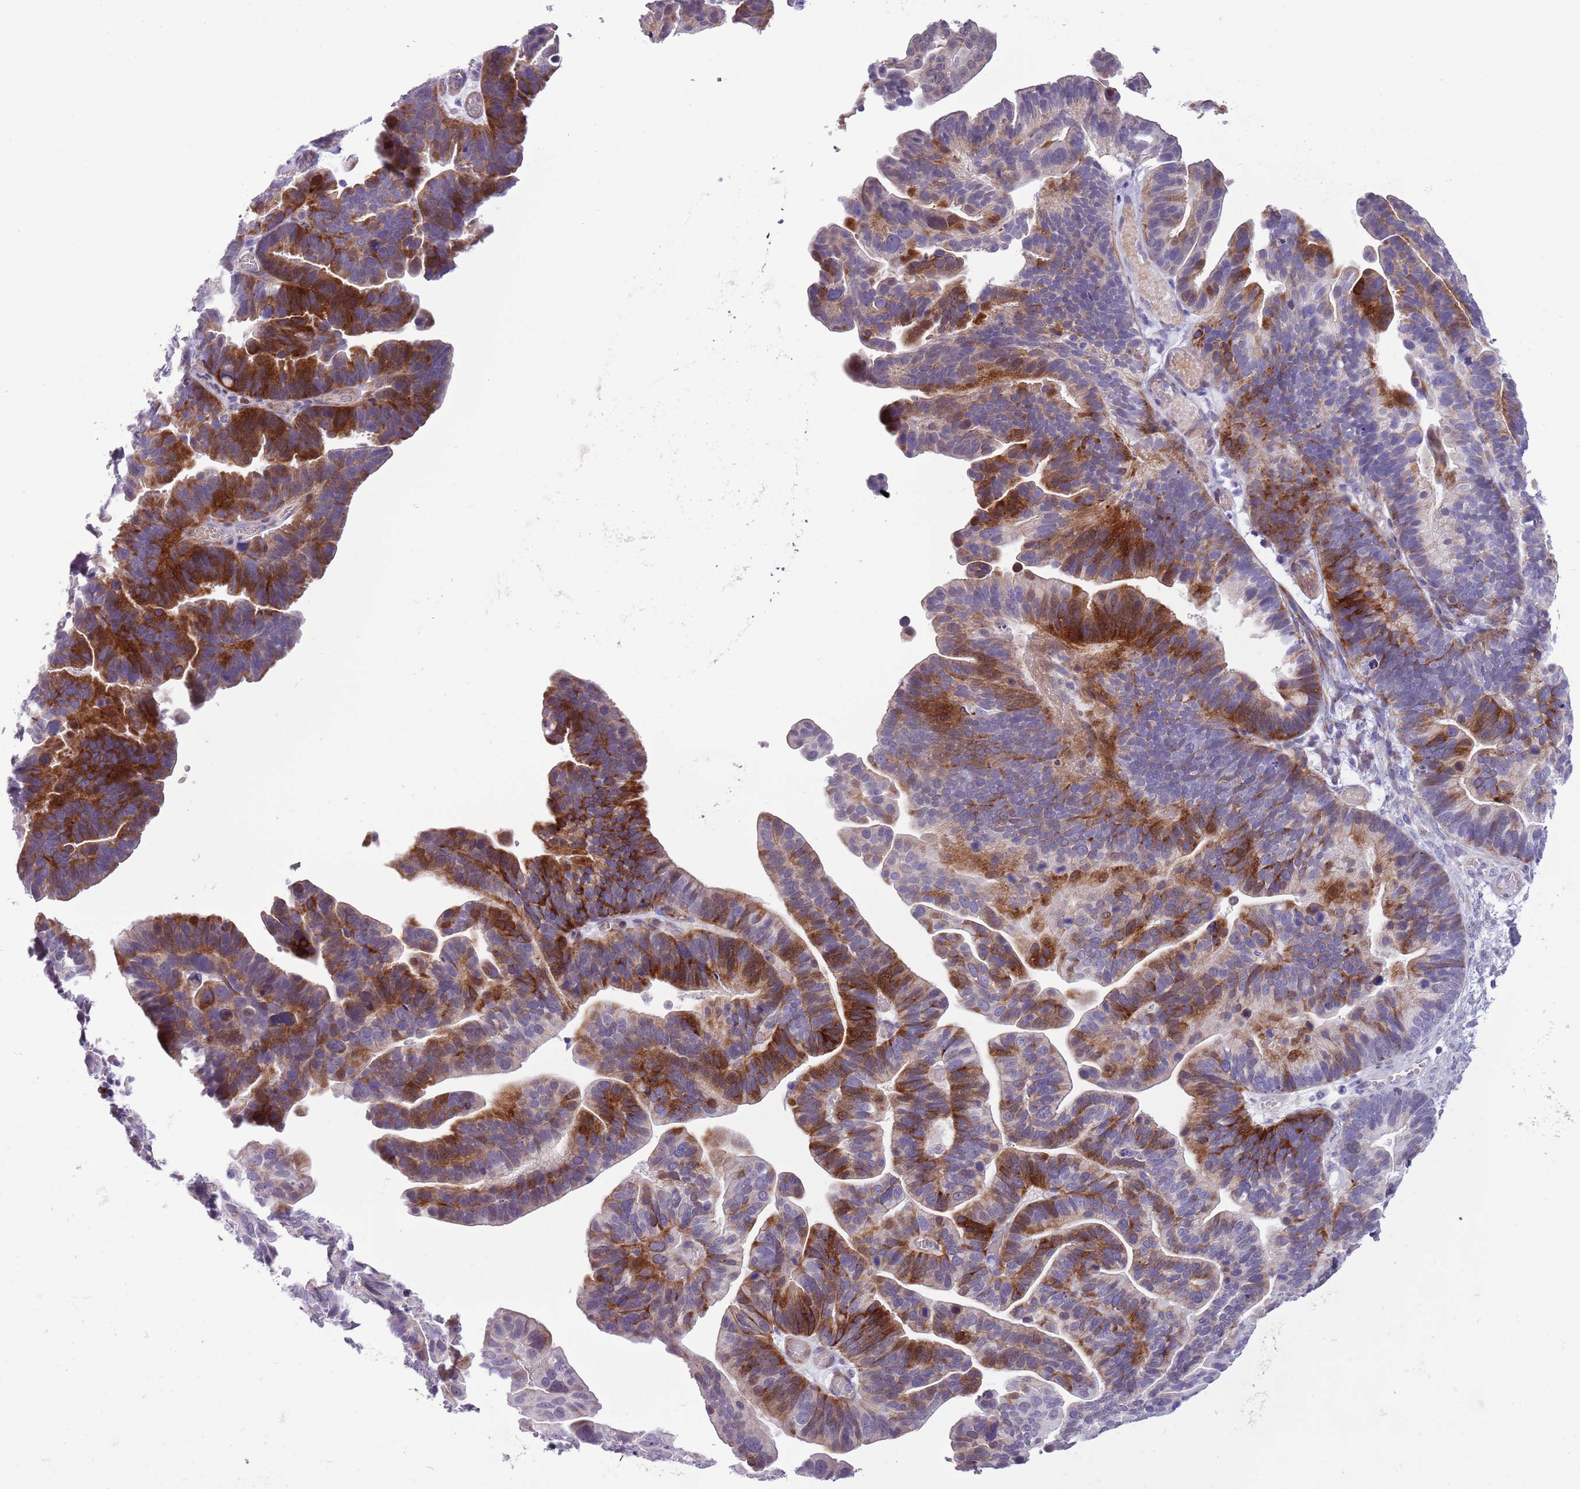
{"staining": {"intensity": "strong", "quantity": "25%-75%", "location": "cytoplasmic/membranous"}, "tissue": "ovarian cancer", "cell_type": "Tumor cells", "image_type": "cancer", "snomed": [{"axis": "morphology", "description": "Cystadenocarcinoma, serous, NOS"}, {"axis": "topography", "description": "Ovary"}], "caption": "Ovarian serous cystadenocarcinoma stained with a protein marker displays strong staining in tumor cells.", "gene": "MRPL32", "patient": {"sex": "female", "age": 56}}